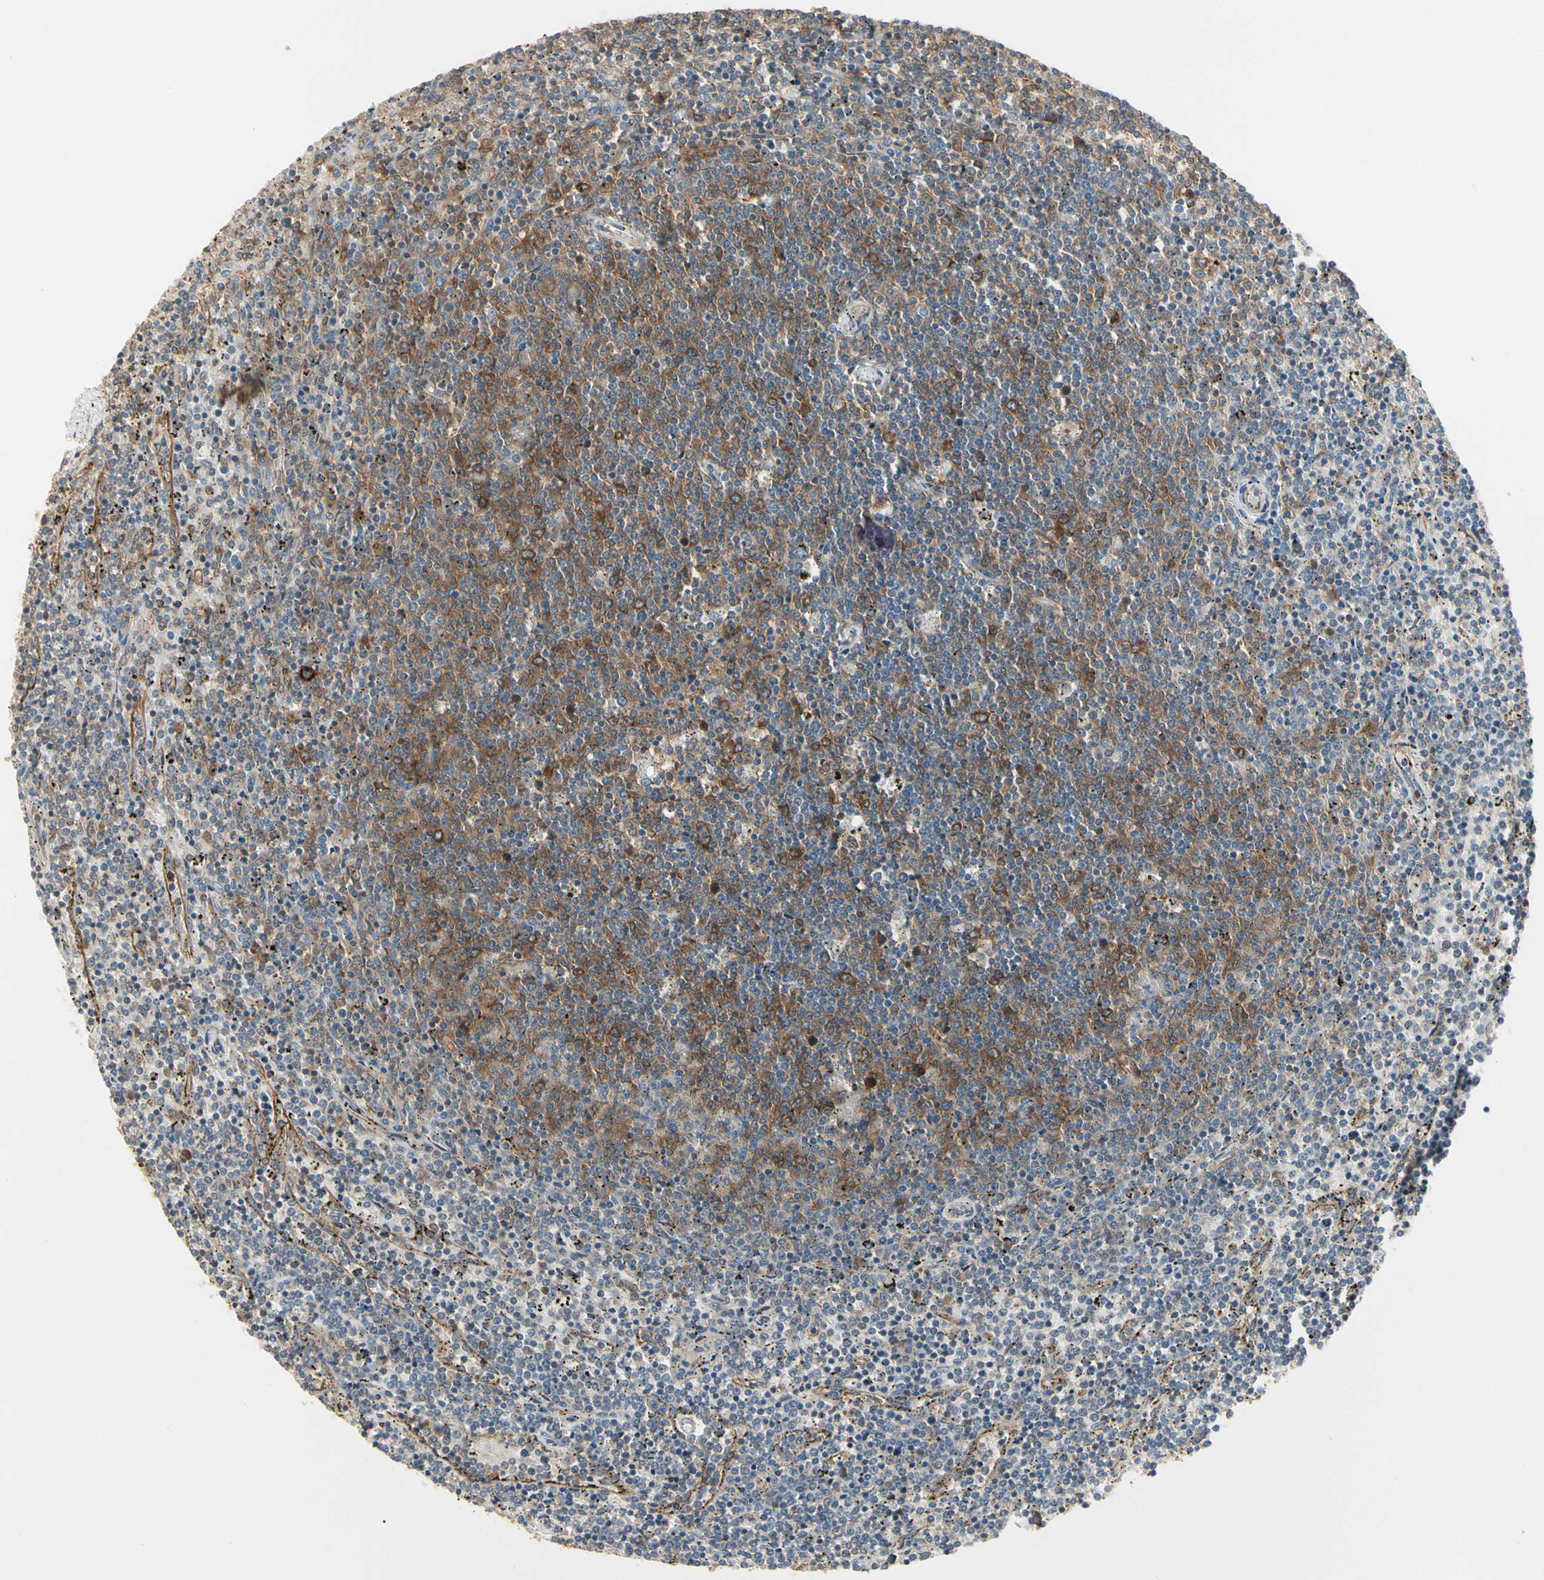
{"staining": {"intensity": "moderate", "quantity": "<25%", "location": "cytoplasmic/membranous"}, "tissue": "lymphoma", "cell_type": "Tumor cells", "image_type": "cancer", "snomed": [{"axis": "morphology", "description": "Malignant lymphoma, non-Hodgkin's type, Low grade"}, {"axis": "topography", "description": "Spleen"}], "caption": "The micrograph displays staining of lymphoma, revealing moderate cytoplasmic/membranous protein expression (brown color) within tumor cells.", "gene": "IRAG1", "patient": {"sex": "female", "age": 50}}